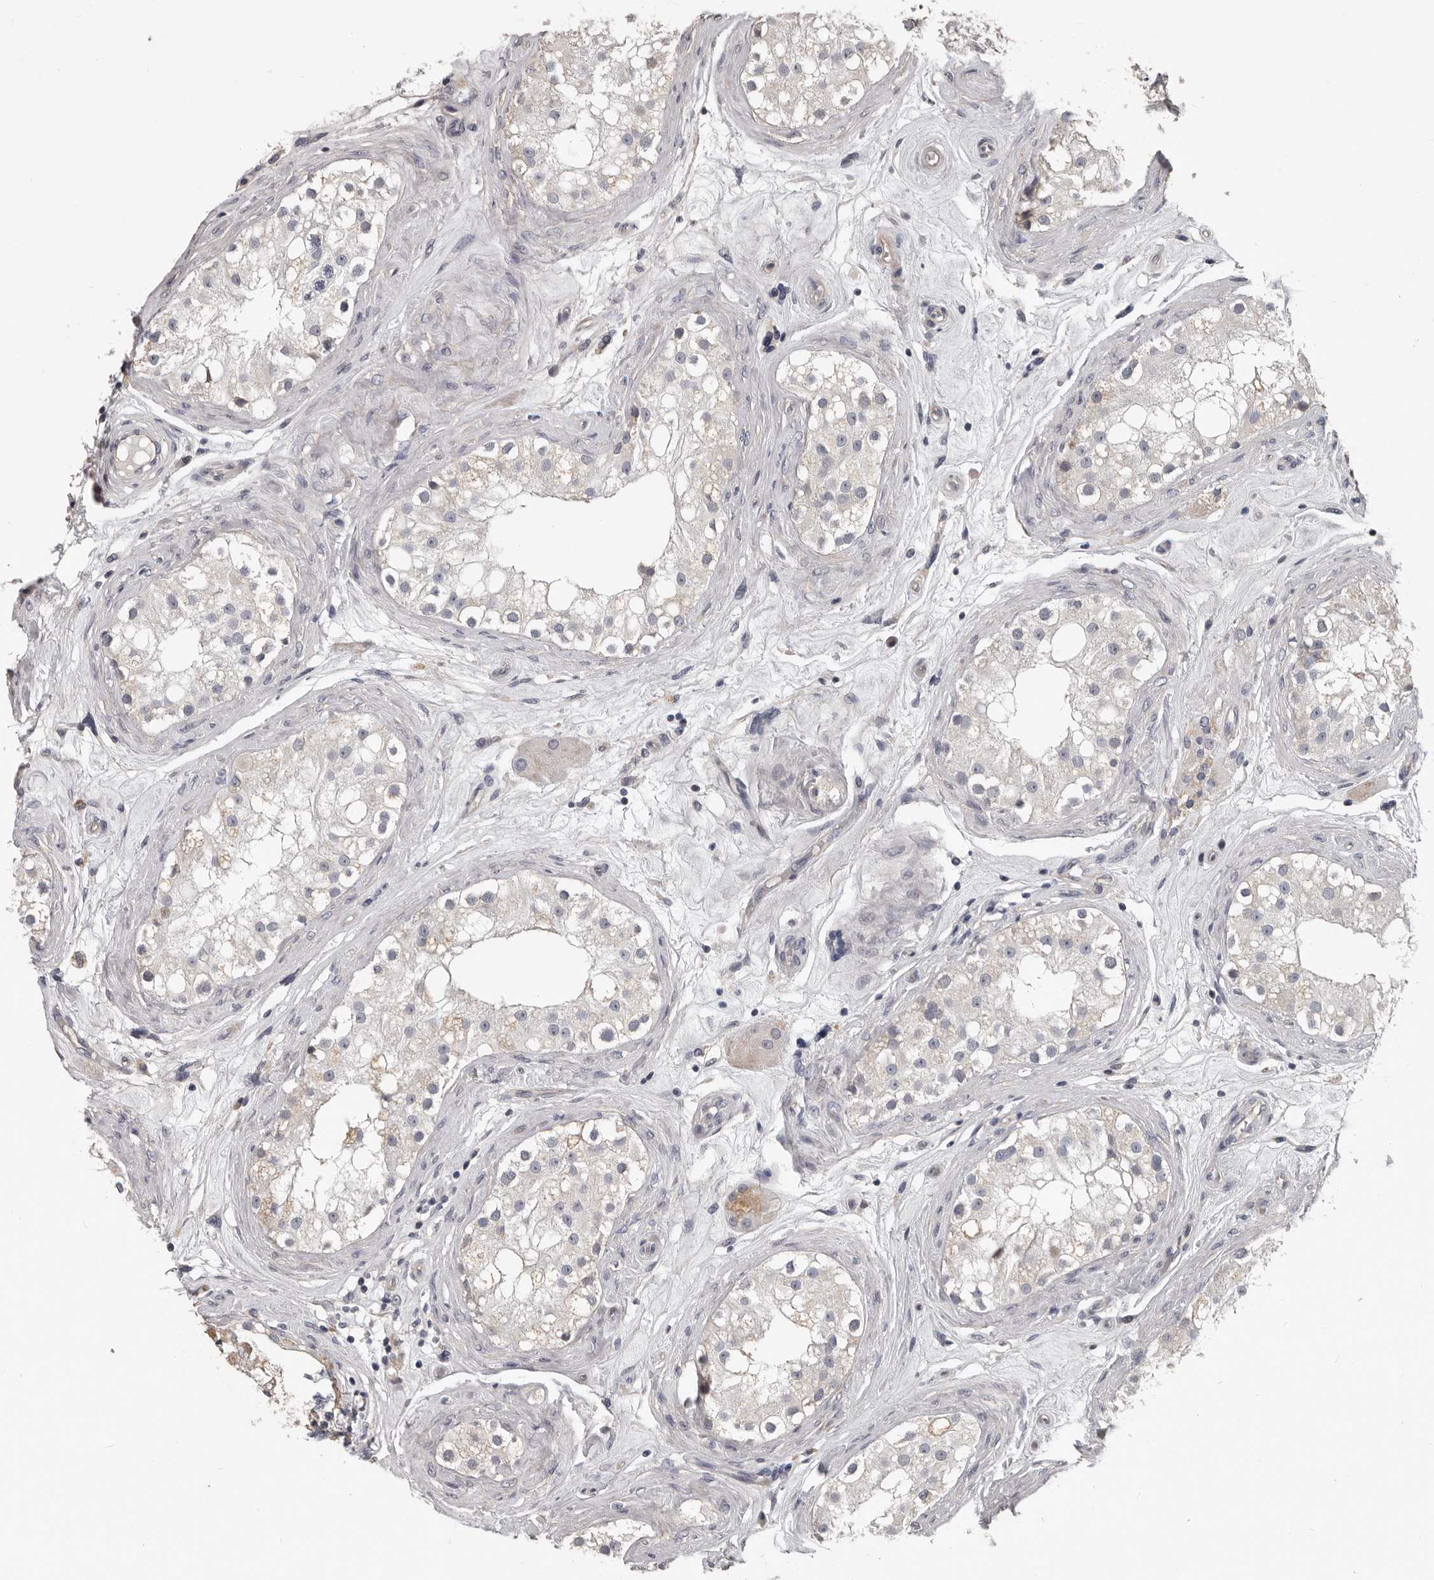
{"staining": {"intensity": "negative", "quantity": "none", "location": "none"}, "tissue": "testis", "cell_type": "Cells in seminiferous ducts", "image_type": "normal", "snomed": [{"axis": "morphology", "description": "Normal tissue, NOS"}, {"axis": "topography", "description": "Testis"}], "caption": "Immunohistochemical staining of benign human testis demonstrates no significant staining in cells in seminiferous ducts. (DAB immunohistochemistry visualized using brightfield microscopy, high magnification).", "gene": "RNF217", "patient": {"sex": "male", "age": 84}}